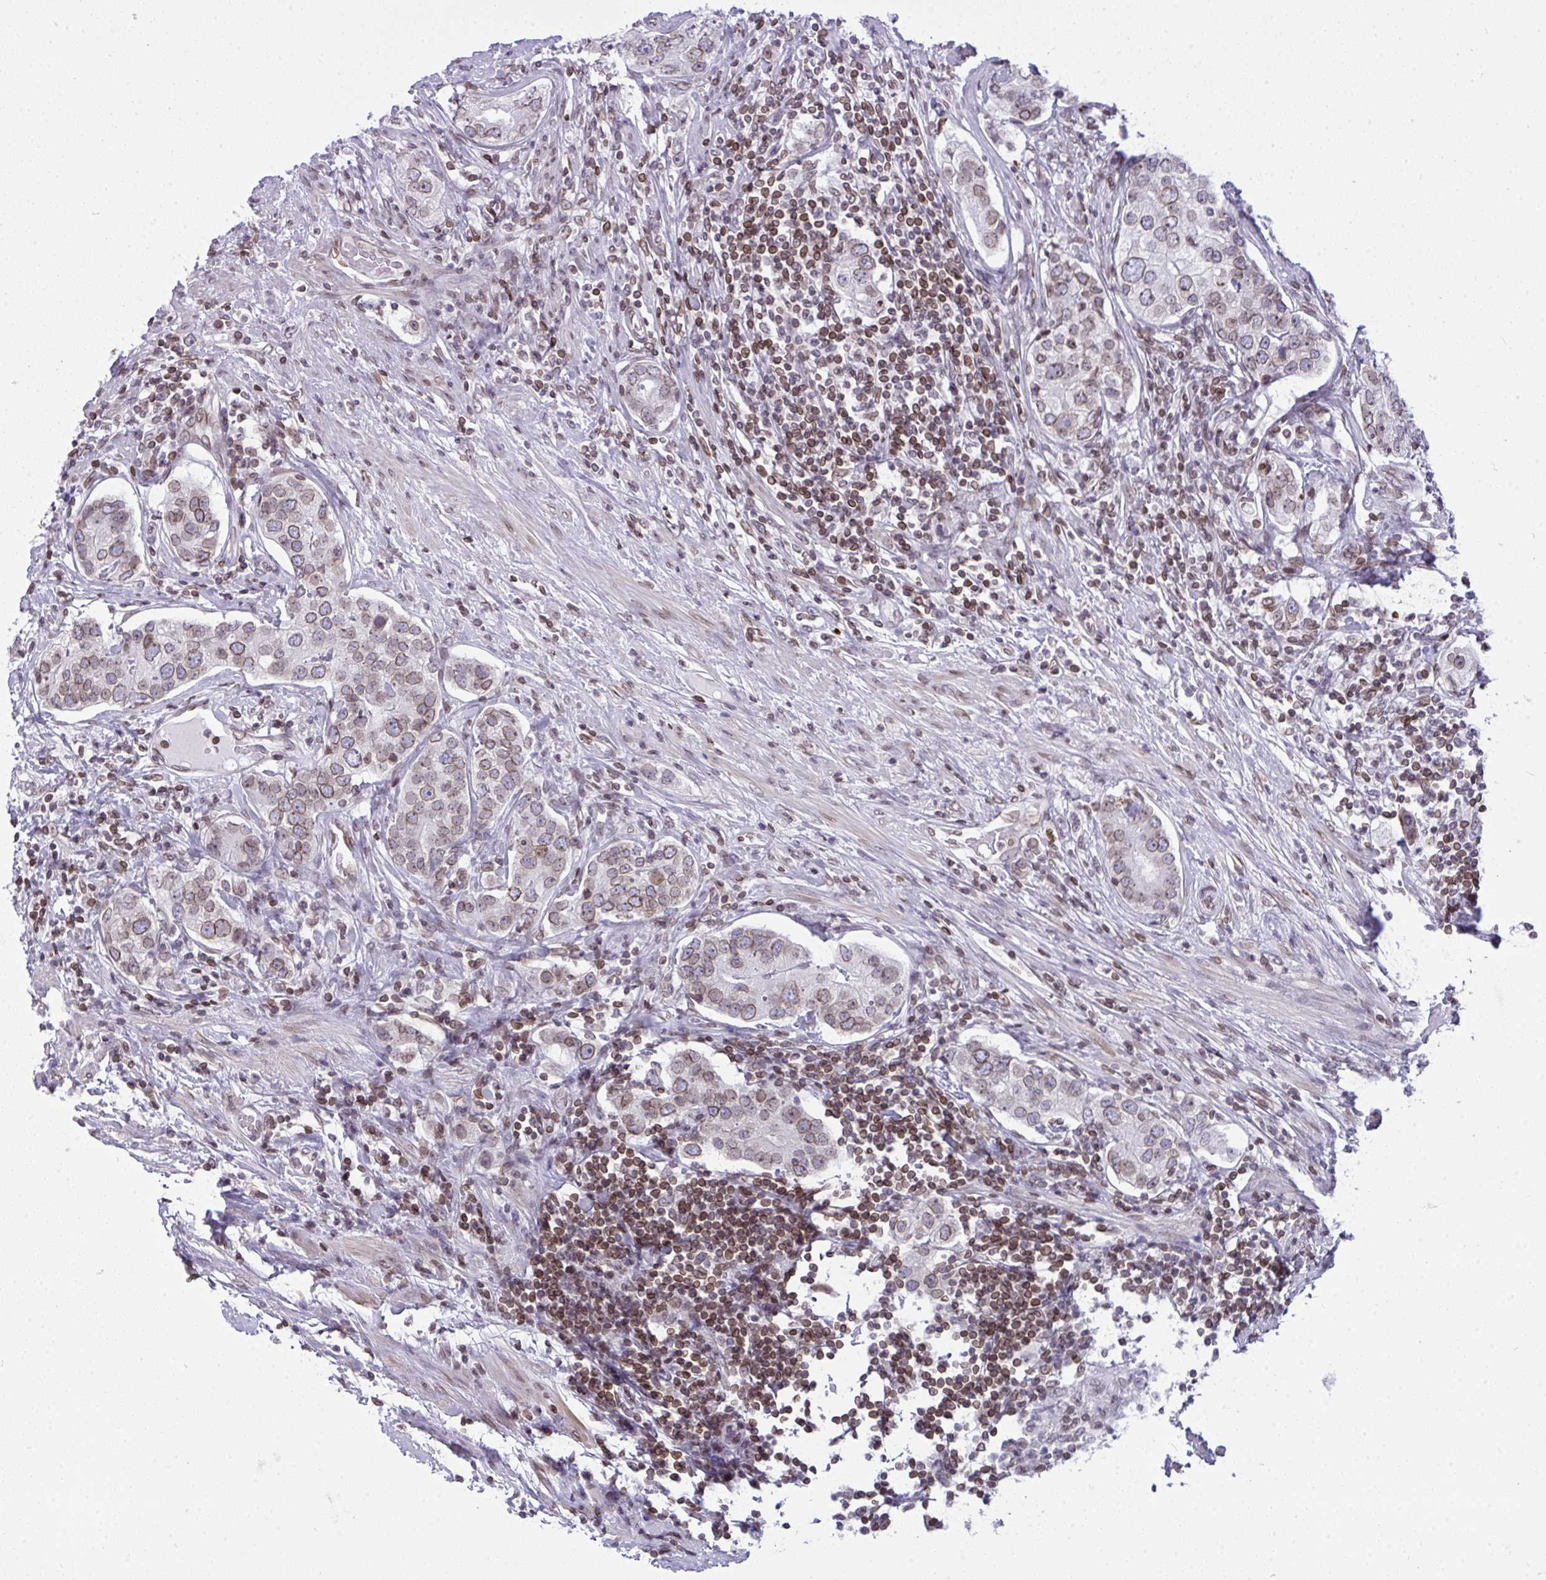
{"staining": {"intensity": "weak", "quantity": ">75%", "location": "cytoplasmic/membranous,nuclear"}, "tissue": "prostate cancer", "cell_type": "Tumor cells", "image_type": "cancer", "snomed": [{"axis": "morphology", "description": "Adenocarcinoma, High grade"}, {"axis": "topography", "description": "Prostate"}], "caption": "There is low levels of weak cytoplasmic/membranous and nuclear positivity in tumor cells of prostate adenocarcinoma (high-grade), as demonstrated by immunohistochemical staining (brown color).", "gene": "LMNB2", "patient": {"sex": "male", "age": 60}}